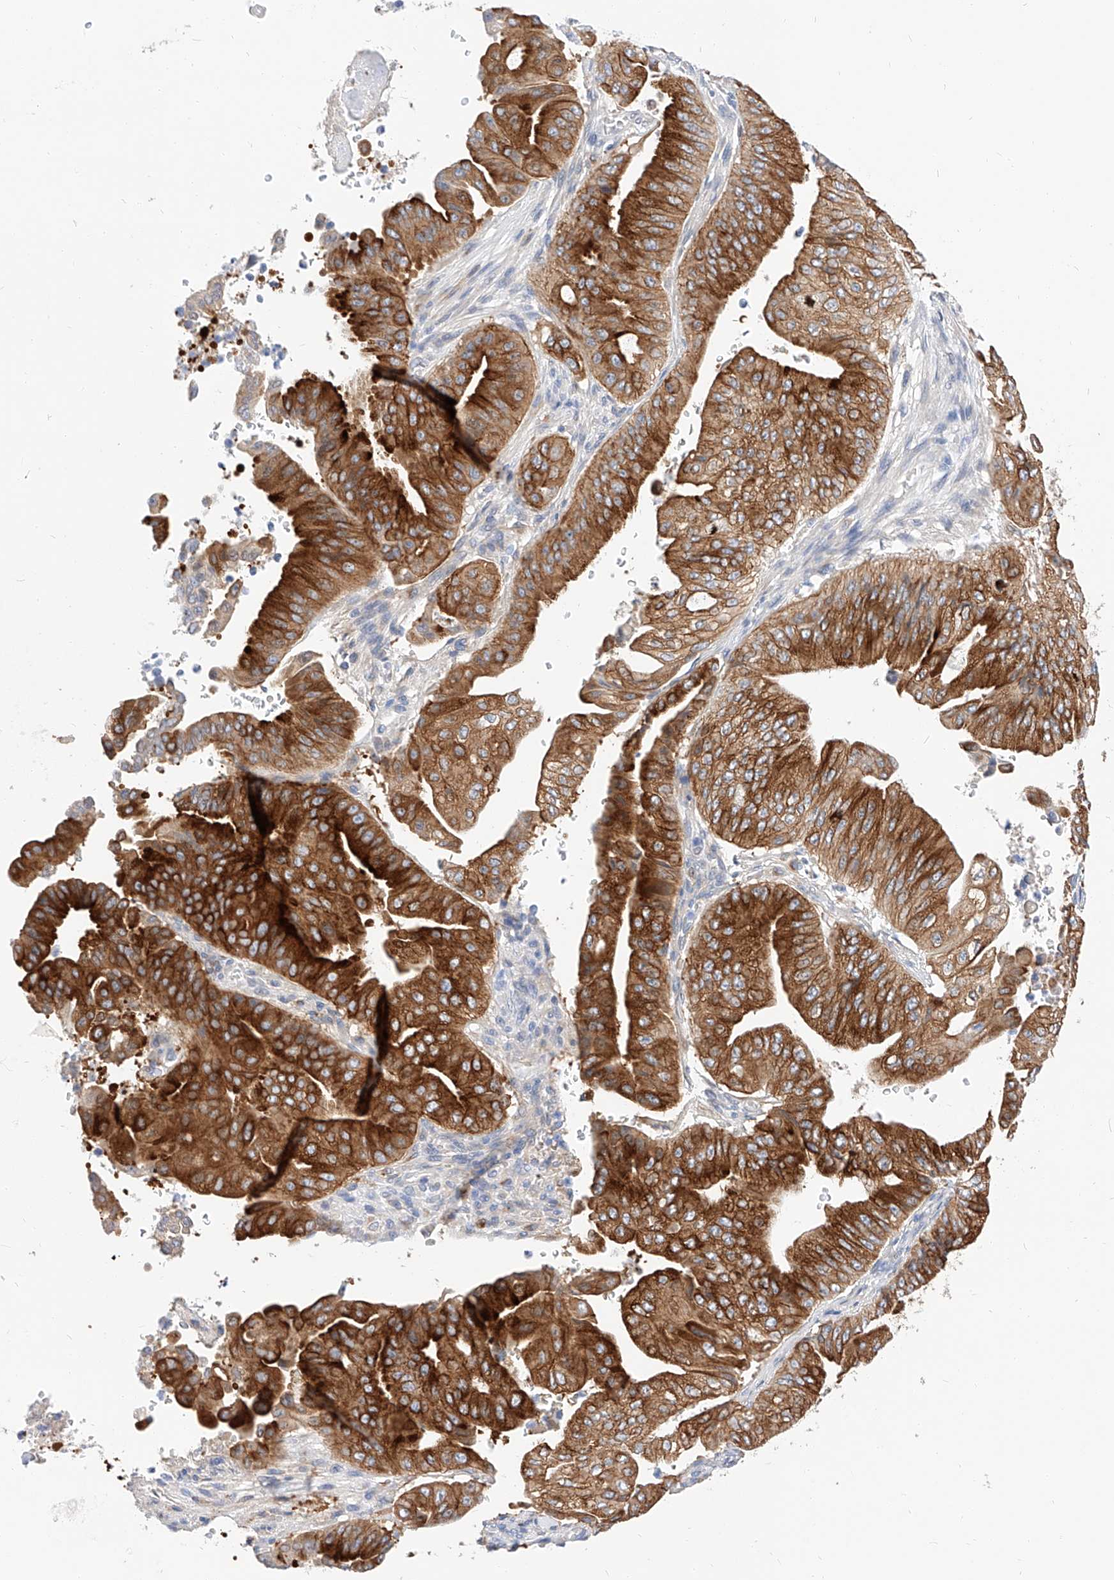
{"staining": {"intensity": "strong", "quantity": ">75%", "location": "cytoplasmic/membranous"}, "tissue": "pancreatic cancer", "cell_type": "Tumor cells", "image_type": "cancer", "snomed": [{"axis": "morphology", "description": "Adenocarcinoma, NOS"}, {"axis": "topography", "description": "Pancreas"}], "caption": "Protein staining of pancreatic cancer (adenocarcinoma) tissue displays strong cytoplasmic/membranous expression in approximately >75% of tumor cells. (DAB (3,3'-diaminobenzidine) = brown stain, brightfield microscopy at high magnification).", "gene": "MAP7", "patient": {"sex": "female", "age": 77}}